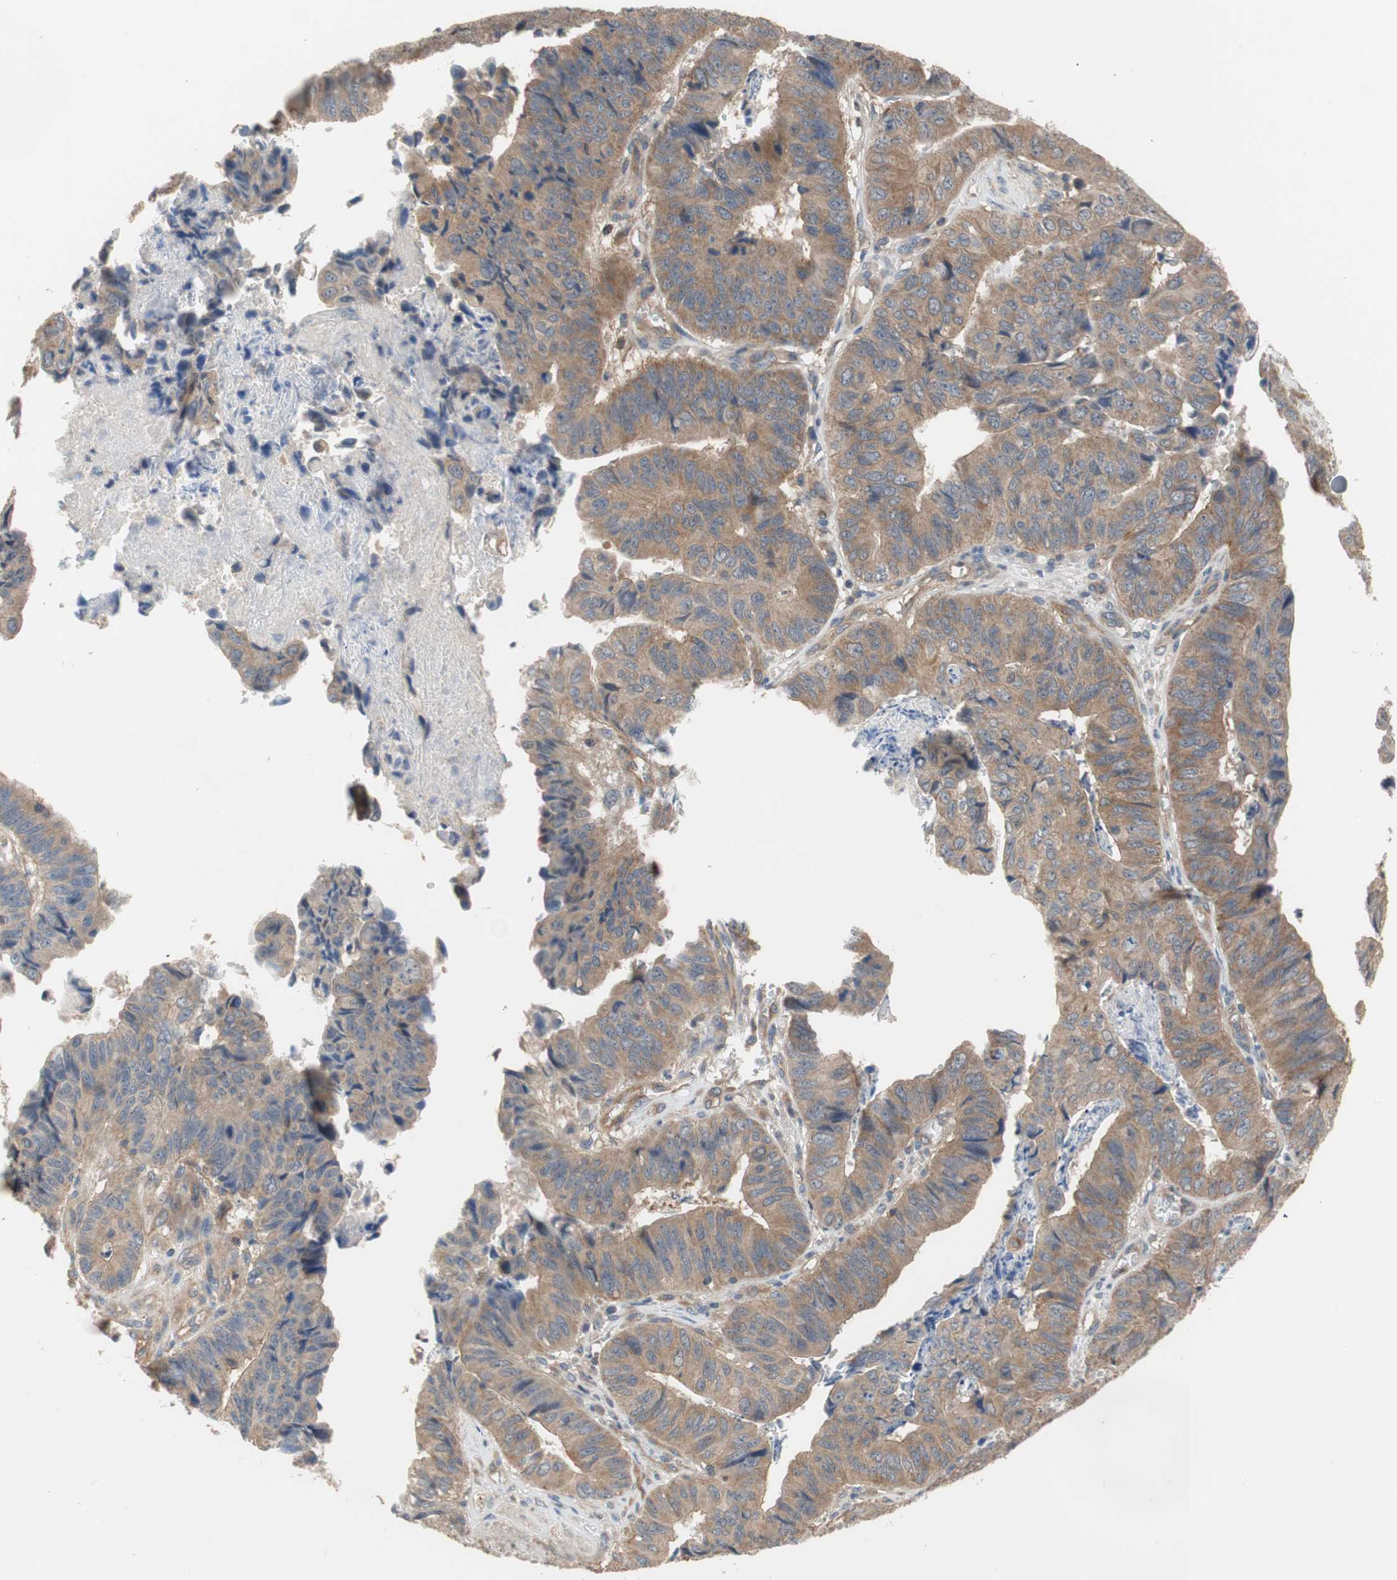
{"staining": {"intensity": "moderate", "quantity": ">75%", "location": "cytoplasmic/membranous"}, "tissue": "stomach cancer", "cell_type": "Tumor cells", "image_type": "cancer", "snomed": [{"axis": "morphology", "description": "Adenocarcinoma, NOS"}, {"axis": "topography", "description": "Stomach, lower"}], "caption": "Stomach cancer stained with DAB immunohistochemistry displays medium levels of moderate cytoplasmic/membranous staining in about >75% of tumor cells.", "gene": "MAP4K2", "patient": {"sex": "male", "age": 77}}